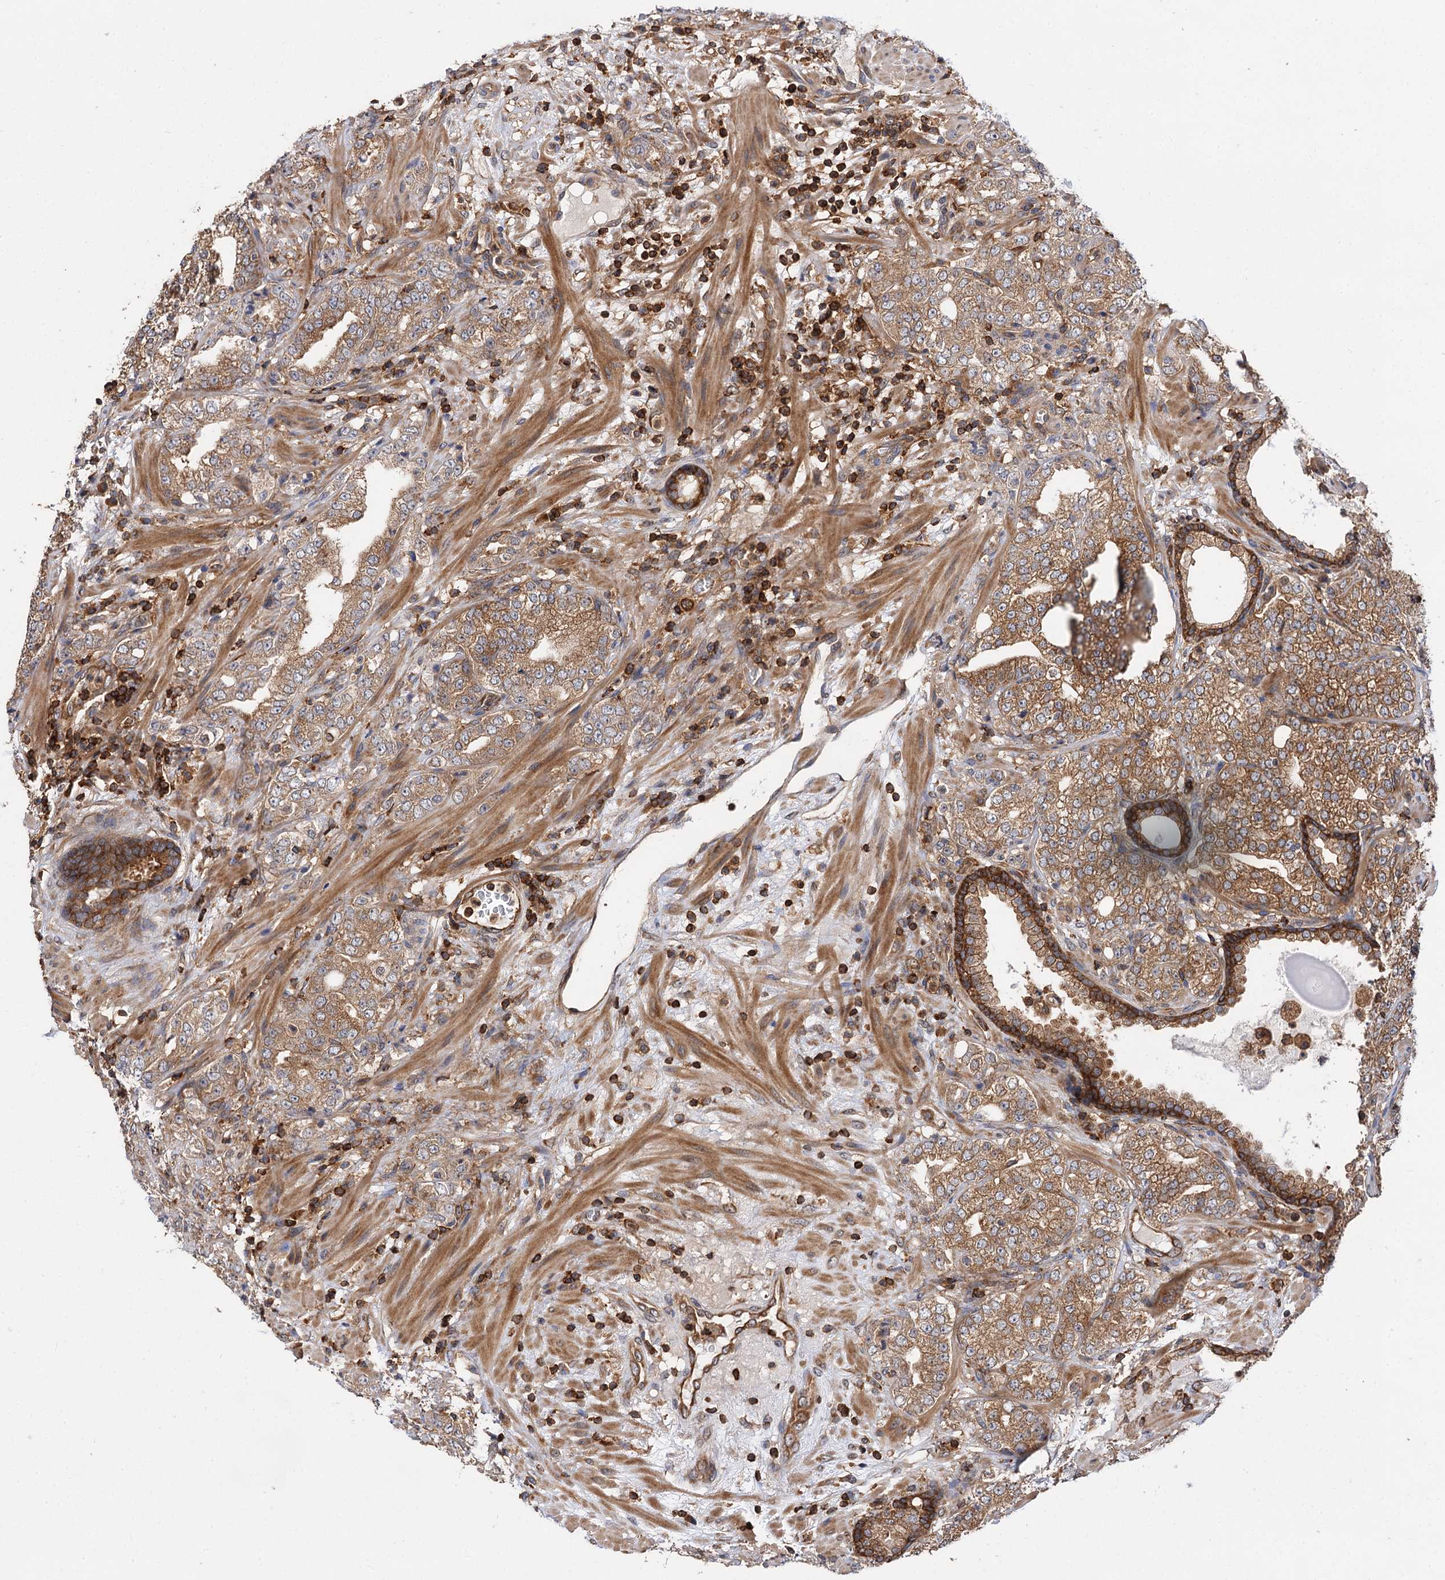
{"staining": {"intensity": "moderate", "quantity": ">75%", "location": "cytoplasmic/membranous"}, "tissue": "prostate cancer", "cell_type": "Tumor cells", "image_type": "cancer", "snomed": [{"axis": "morphology", "description": "Adenocarcinoma, High grade"}, {"axis": "topography", "description": "Prostate"}], "caption": "The image demonstrates immunohistochemical staining of prostate cancer (adenocarcinoma (high-grade)). There is moderate cytoplasmic/membranous expression is appreciated in about >75% of tumor cells. (DAB (3,3'-diaminobenzidine) = brown stain, brightfield microscopy at high magnification).", "gene": "PACS1", "patient": {"sex": "male", "age": 64}}